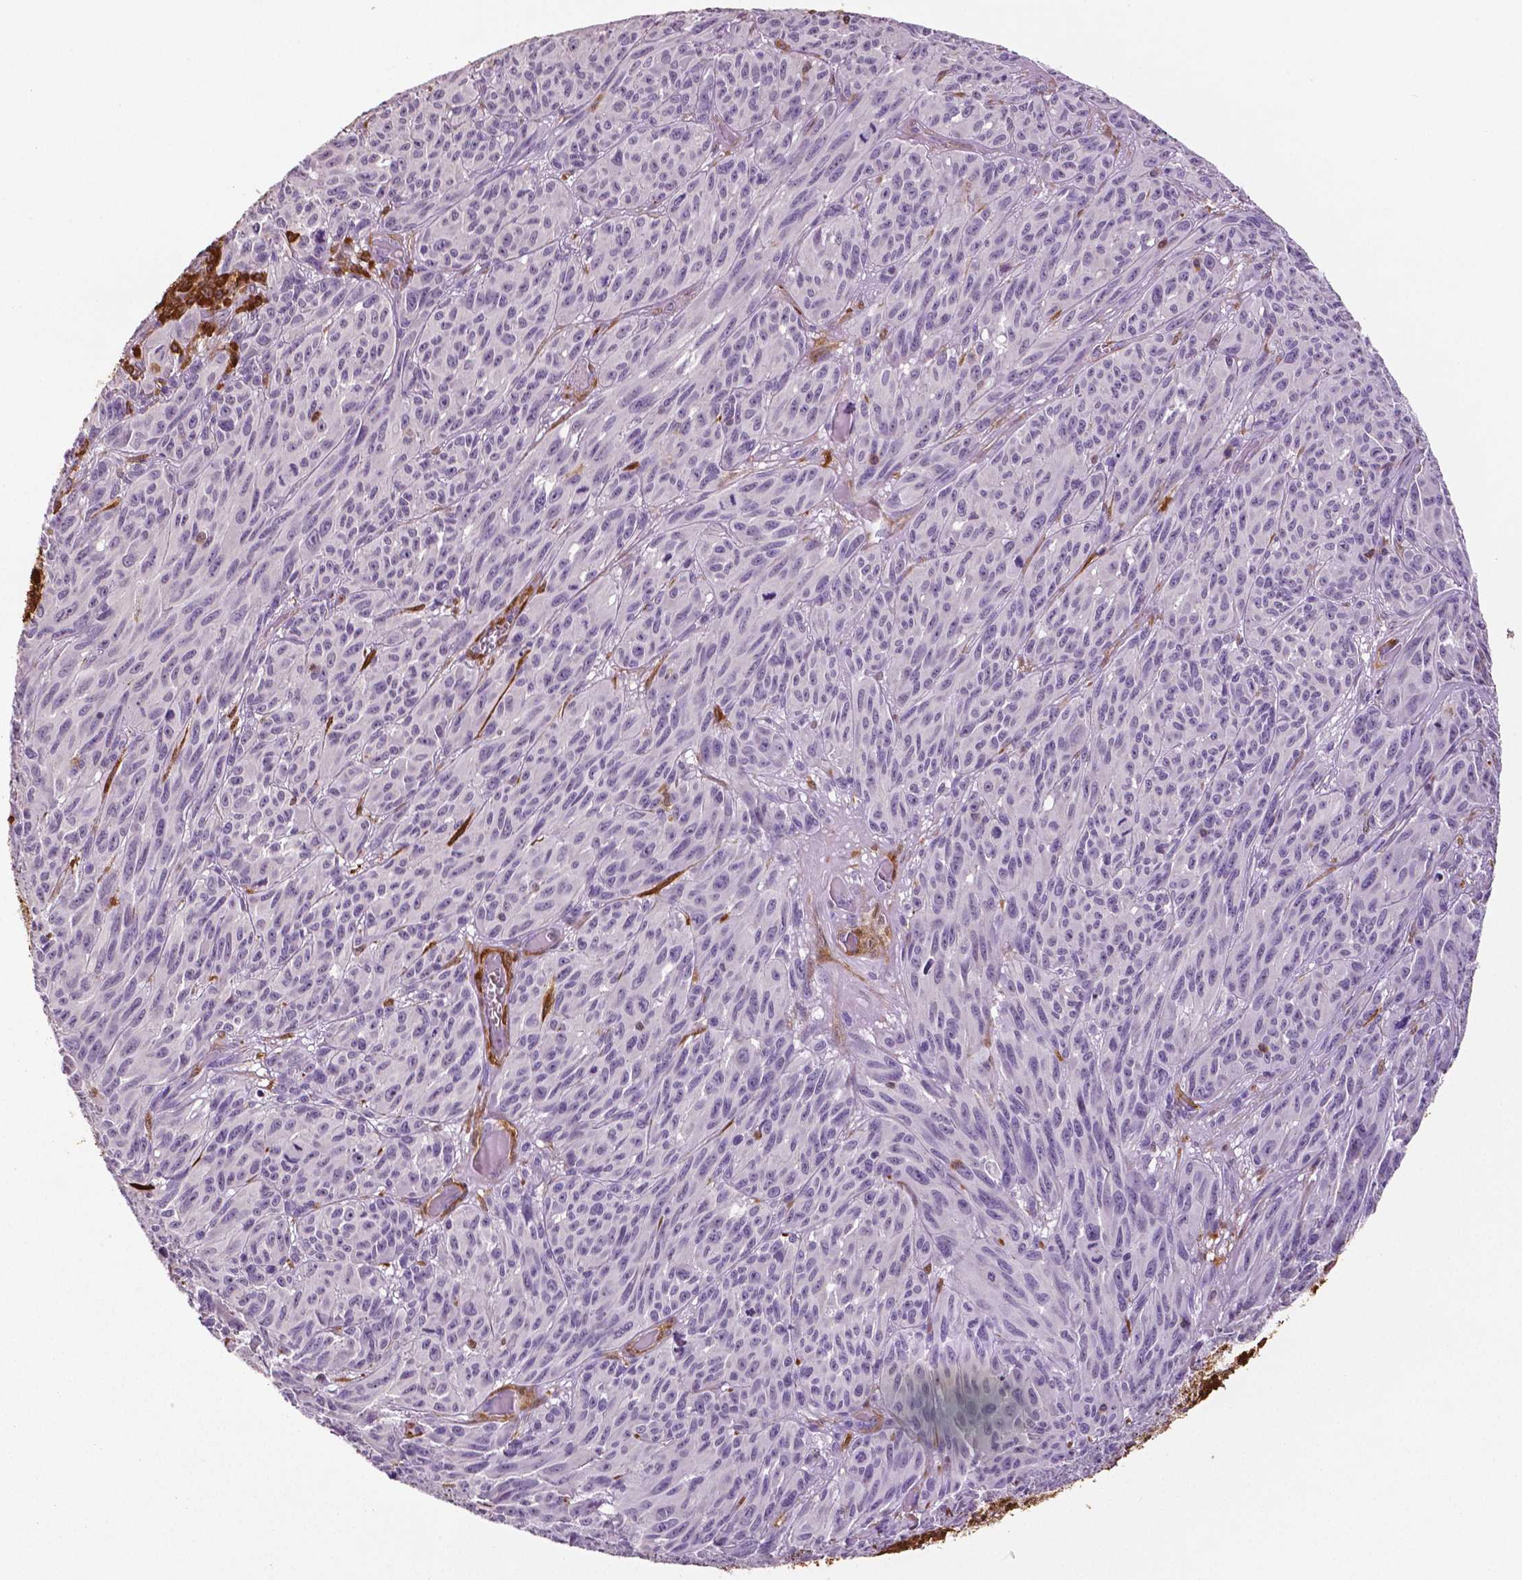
{"staining": {"intensity": "negative", "quantity": "none", "location": "none"}, "tissue": "melanoma", "cell_type": "Tumor cells", "image_type": "cancer", "snomed": [{"axis": "morphology", "description": "Malignant melanoma, NOS"}, {"axis": "topography", "description": "Vulva, labia, clitoris and Bartholin´s gland, NO"}], "caption": "Immunohistochemical staining of human melanoma displays no significant positivity in tumor cells.", "gene": "PHGDH", "patient": {"sex": "female", "age": 75}}